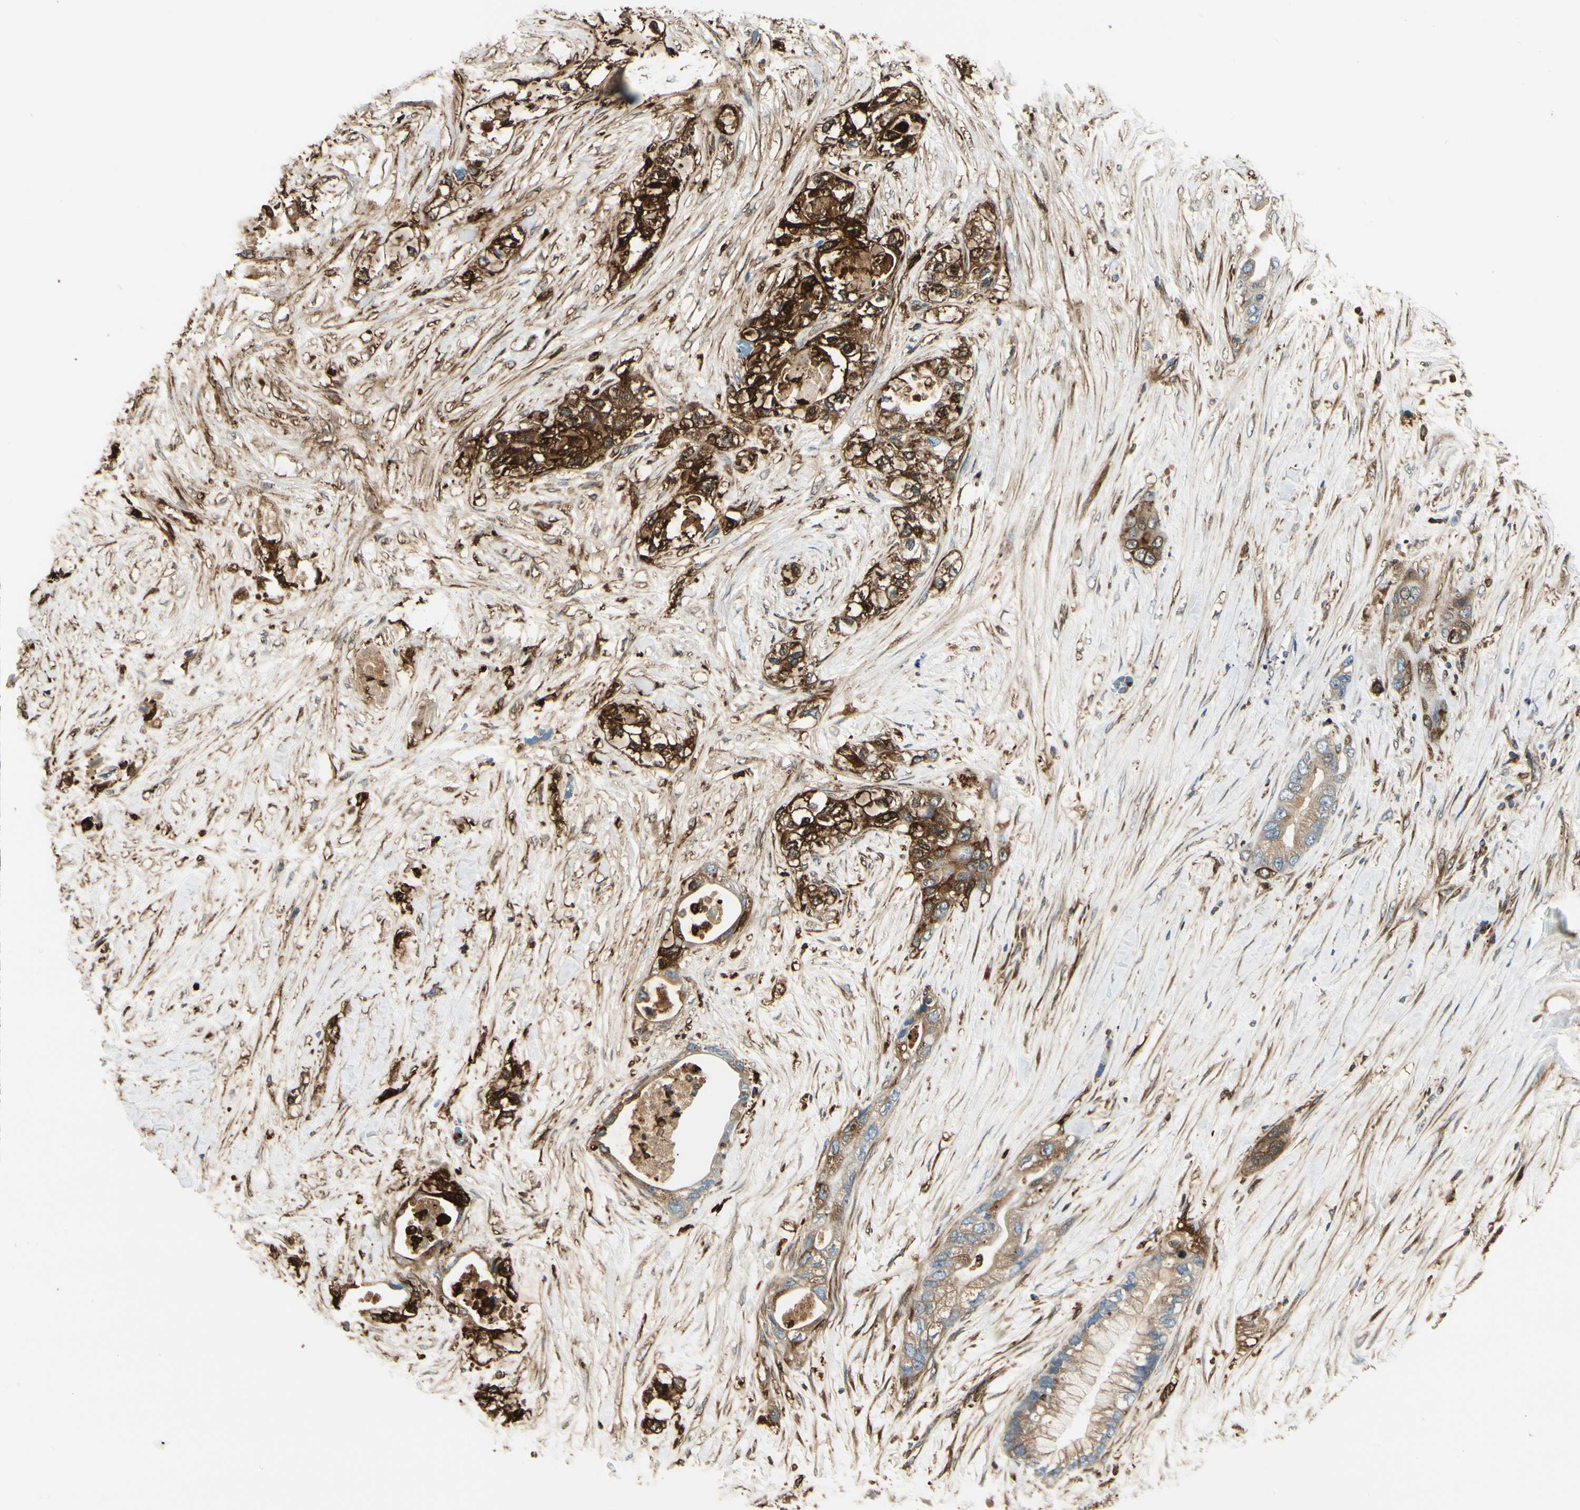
{"staining": {"intensity": "strong", "quantity": ">75%", "location": "cytoplasmic/membranous"}, "tissue": "pancreatic cancer", "cell_type": "Tumor cells", "image_type": "cancer", "snomed": [{"axis": "morphology", "description": "Adenocarcinoma, NOS"}, {"axis": "topography", "description": "Pancreas"}], "caption": "This photomicrograph demonstrates adenocarcinoma (pancreatic) stained with immunohistochemistry (IHC) to label a protein in brown. The cytoplasmic/membranous of tumor cells show strong positivity for the protein. Nuclei are counter-stained blue.", "gene": "FTH1", "patient": {"sex": "female", "age": 70}}